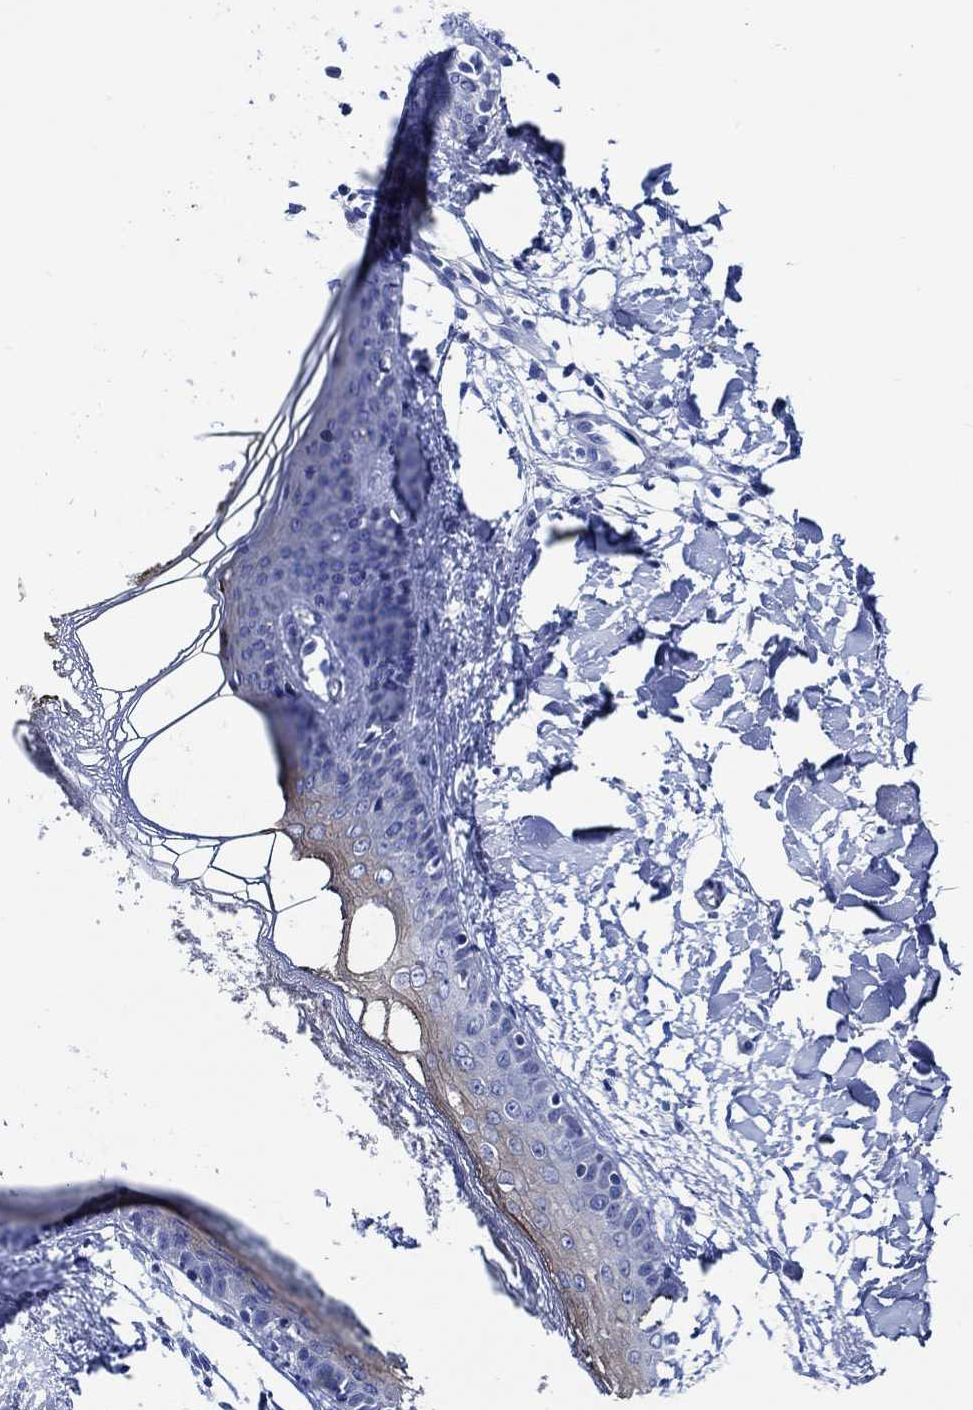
{"staining": {"intensity": "negative", "quantity": "none", "location": "none"}, "tissue": "skin", "cell_type": "Fibroblasts", "image_type": "normal", "snomed": [{"axis": "morphology", "description": "Normal tissue, NOS"}, {"axis": "topography", "description": "Skin"}], "caption": "Immunohistochemistry micrograph of benign skin stained for a protein (brown), which demonstrates no staining in fibroblasts.", "gene": "WDR62", "patient": {"sex": "female", "age": 34}}